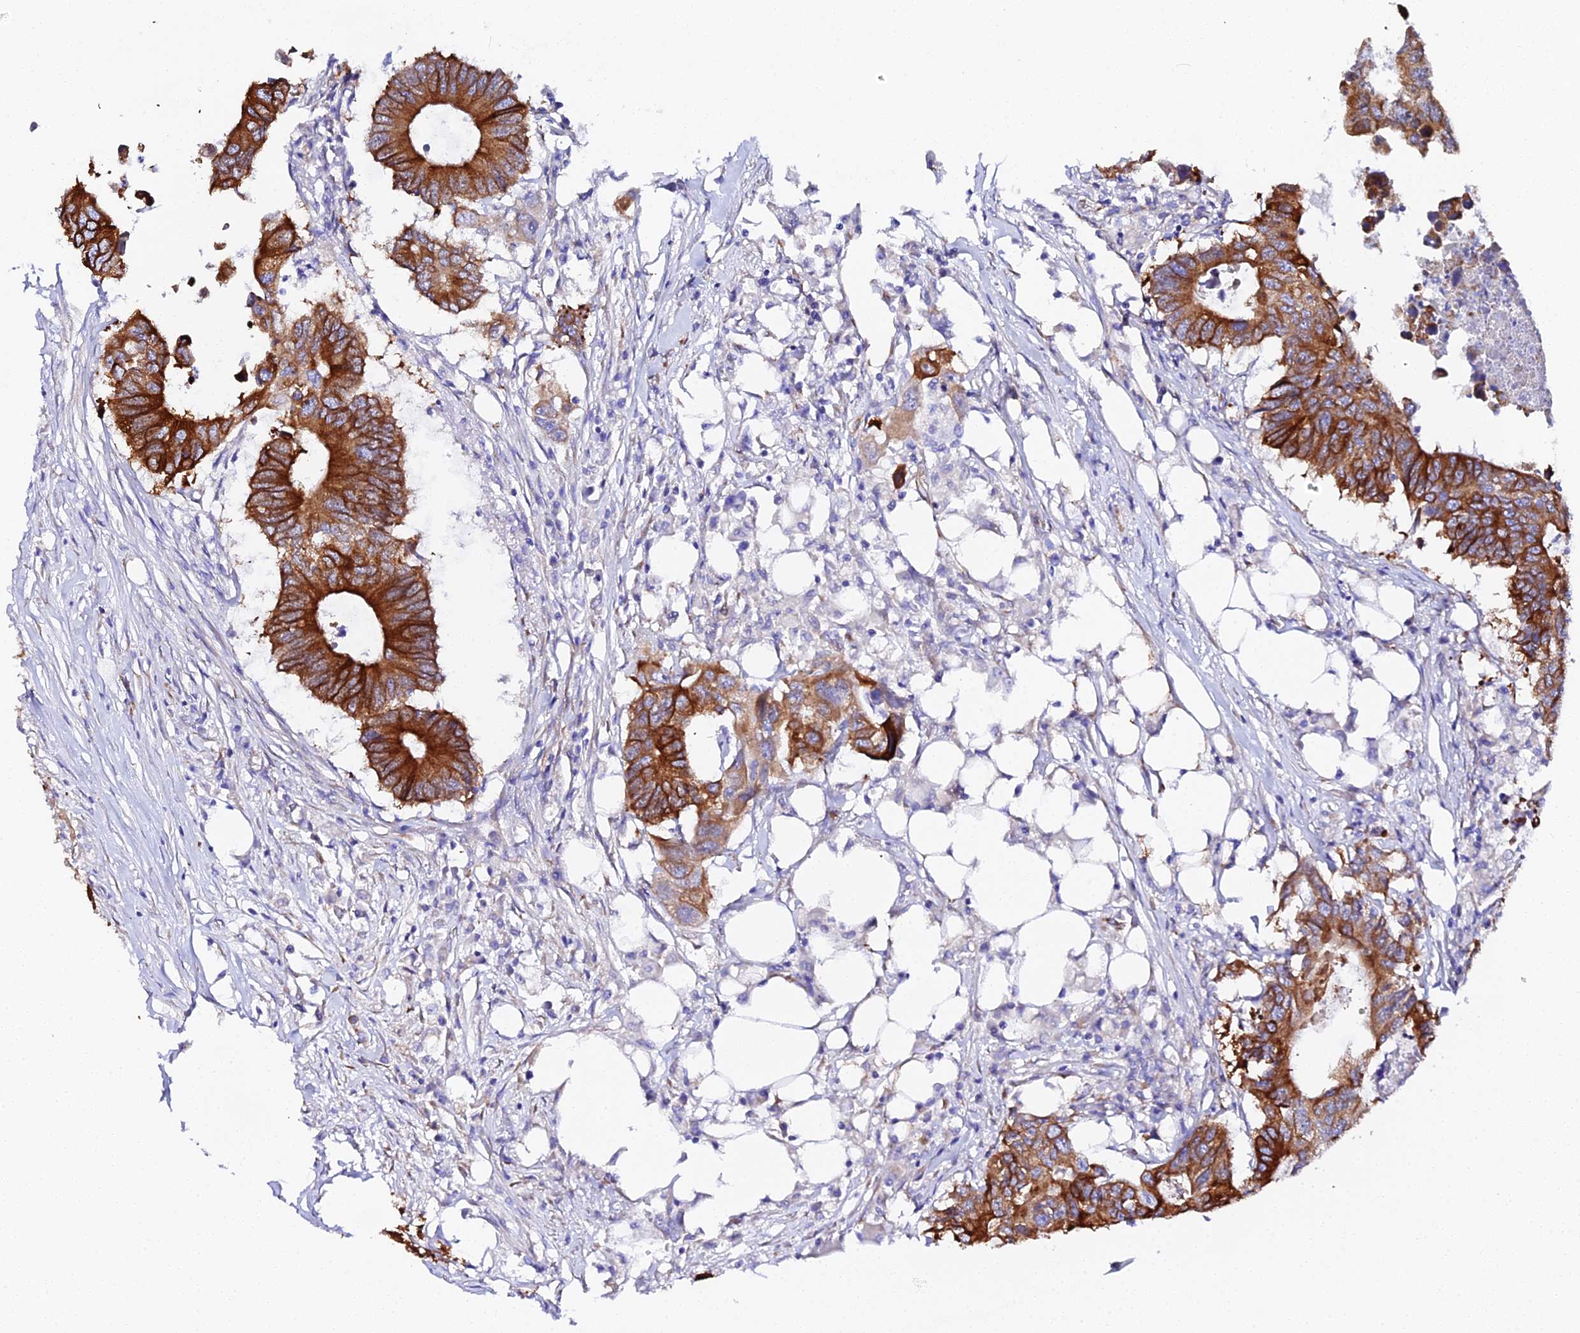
{"staining": {"intensity": "strong", "quantity": ">75%", "location": "cytoplasmic/membranous"}, "tissue": "colorectal cancer", "cell_type": "Tumor cells", "image_type": "cancer", "snomed": [{"axis": "morphology", "description": "Adenocarcinoma, NOS"}, {"axis": "topography", "description": "Colon"}], "caption": "A histopathology image showing strong cytoplasmic/membranous staining in about >75% of tumor cells in colorectal adenocarcinoma, as visualized by brown immunohistochemical staining.", "gene": "CFAP45", "patient": {"sex": "male", "age": 71}}